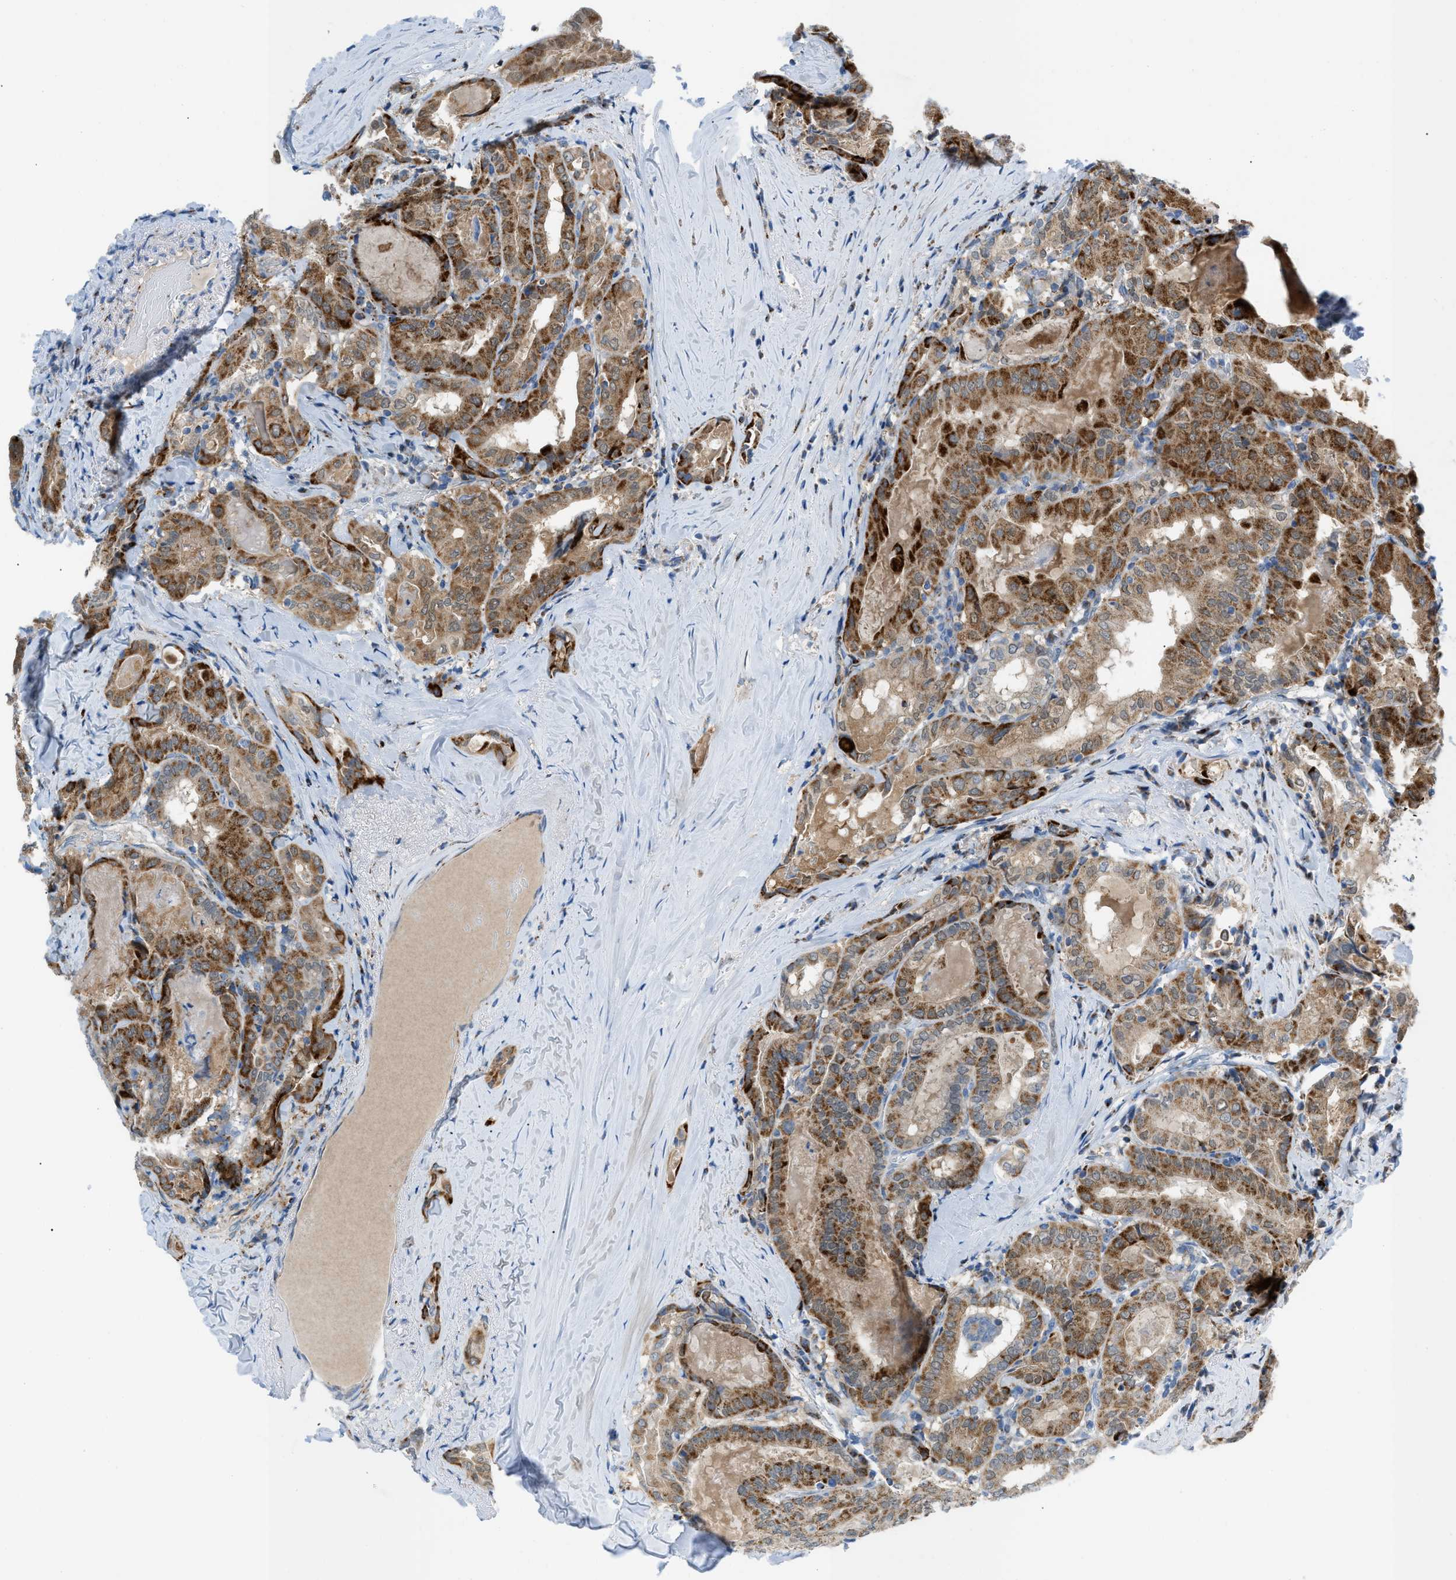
{"staining": {"intensity": "strong", "quantity": ">75%", "location": "cytoplasmic/membranous"}, "tissue": "thyroid cancer", "cell_type": "Tumor cells", "image_type": "cancer", "snomed": [{"axis": "morphology", "description": "Papillary adenocarcinoma, NOS"}, {"axis": "topography", "description": "Thyroid gland"}], "caption": "DAB (3,3'-diaminobenzidine) immunohistochemical staining of human papillary adenocarcinoma (thyroid) exhibits strong cytoplasmic/membranous protein expression in about >75% of tumor cells.", "gene": "RBBP9", "patient": {"sex": "female", "age": 42}}